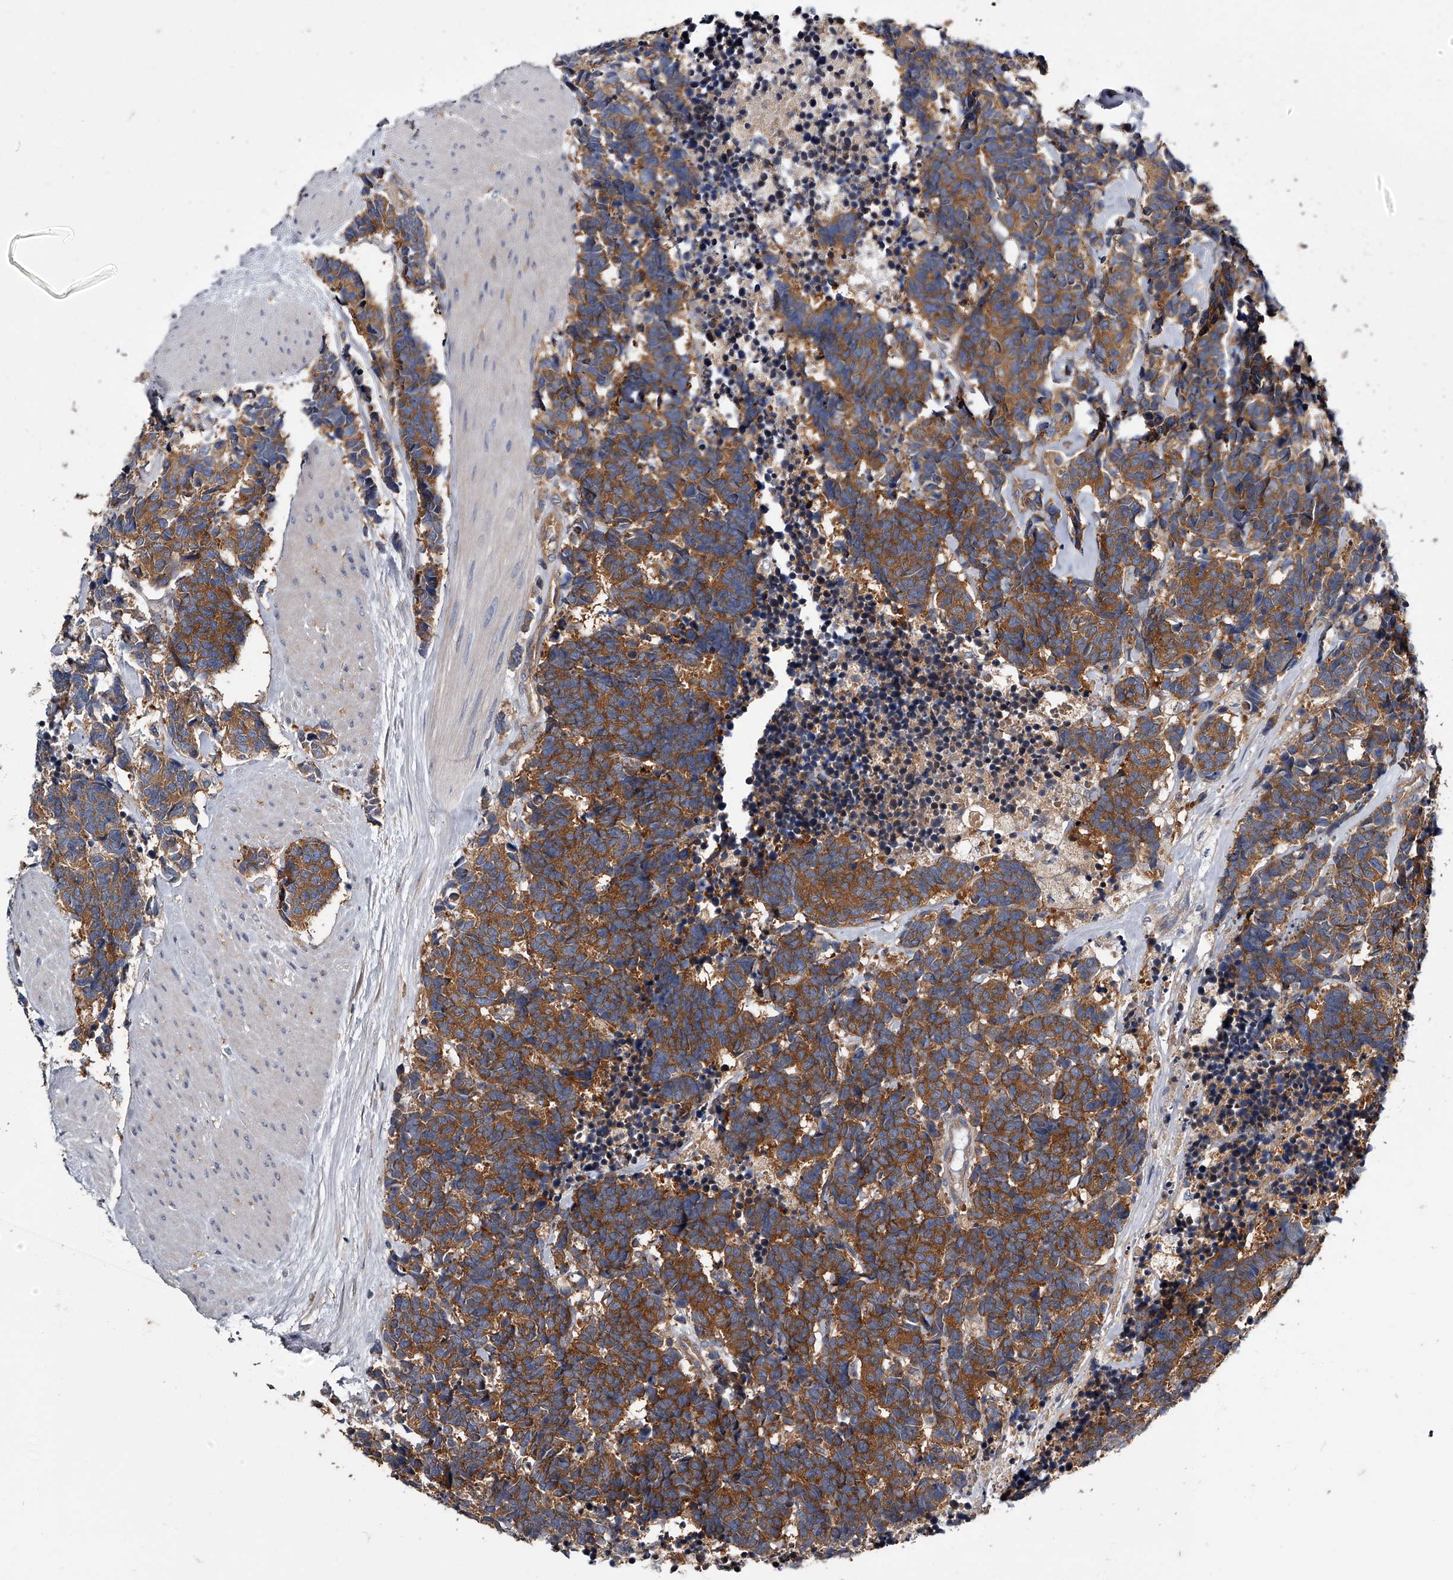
{"staining": {"intensity": "moderate", "quantity": ">75%", "location": "cytoplasmic/membranous"}, "tissue": "carcinoid", "cell_type": "Tumor cells", "image_type": "cancer", "snomed": [{"axis": "morphology", "description": "Carcinoma, NOS"}, {"axis": "morphology", "description": "Carcinoid, malignant, NOS"}, {"axis": "topography", "description": "Urinary bladder"}], "caption": "Immunohistochemical staining of human carcinoid displays moderate cytoplasmic/membranous protein staining in about >75% of tumor cells.", "gene": "GAPVD1", "patient": {"sex": "male", "age": 57}}